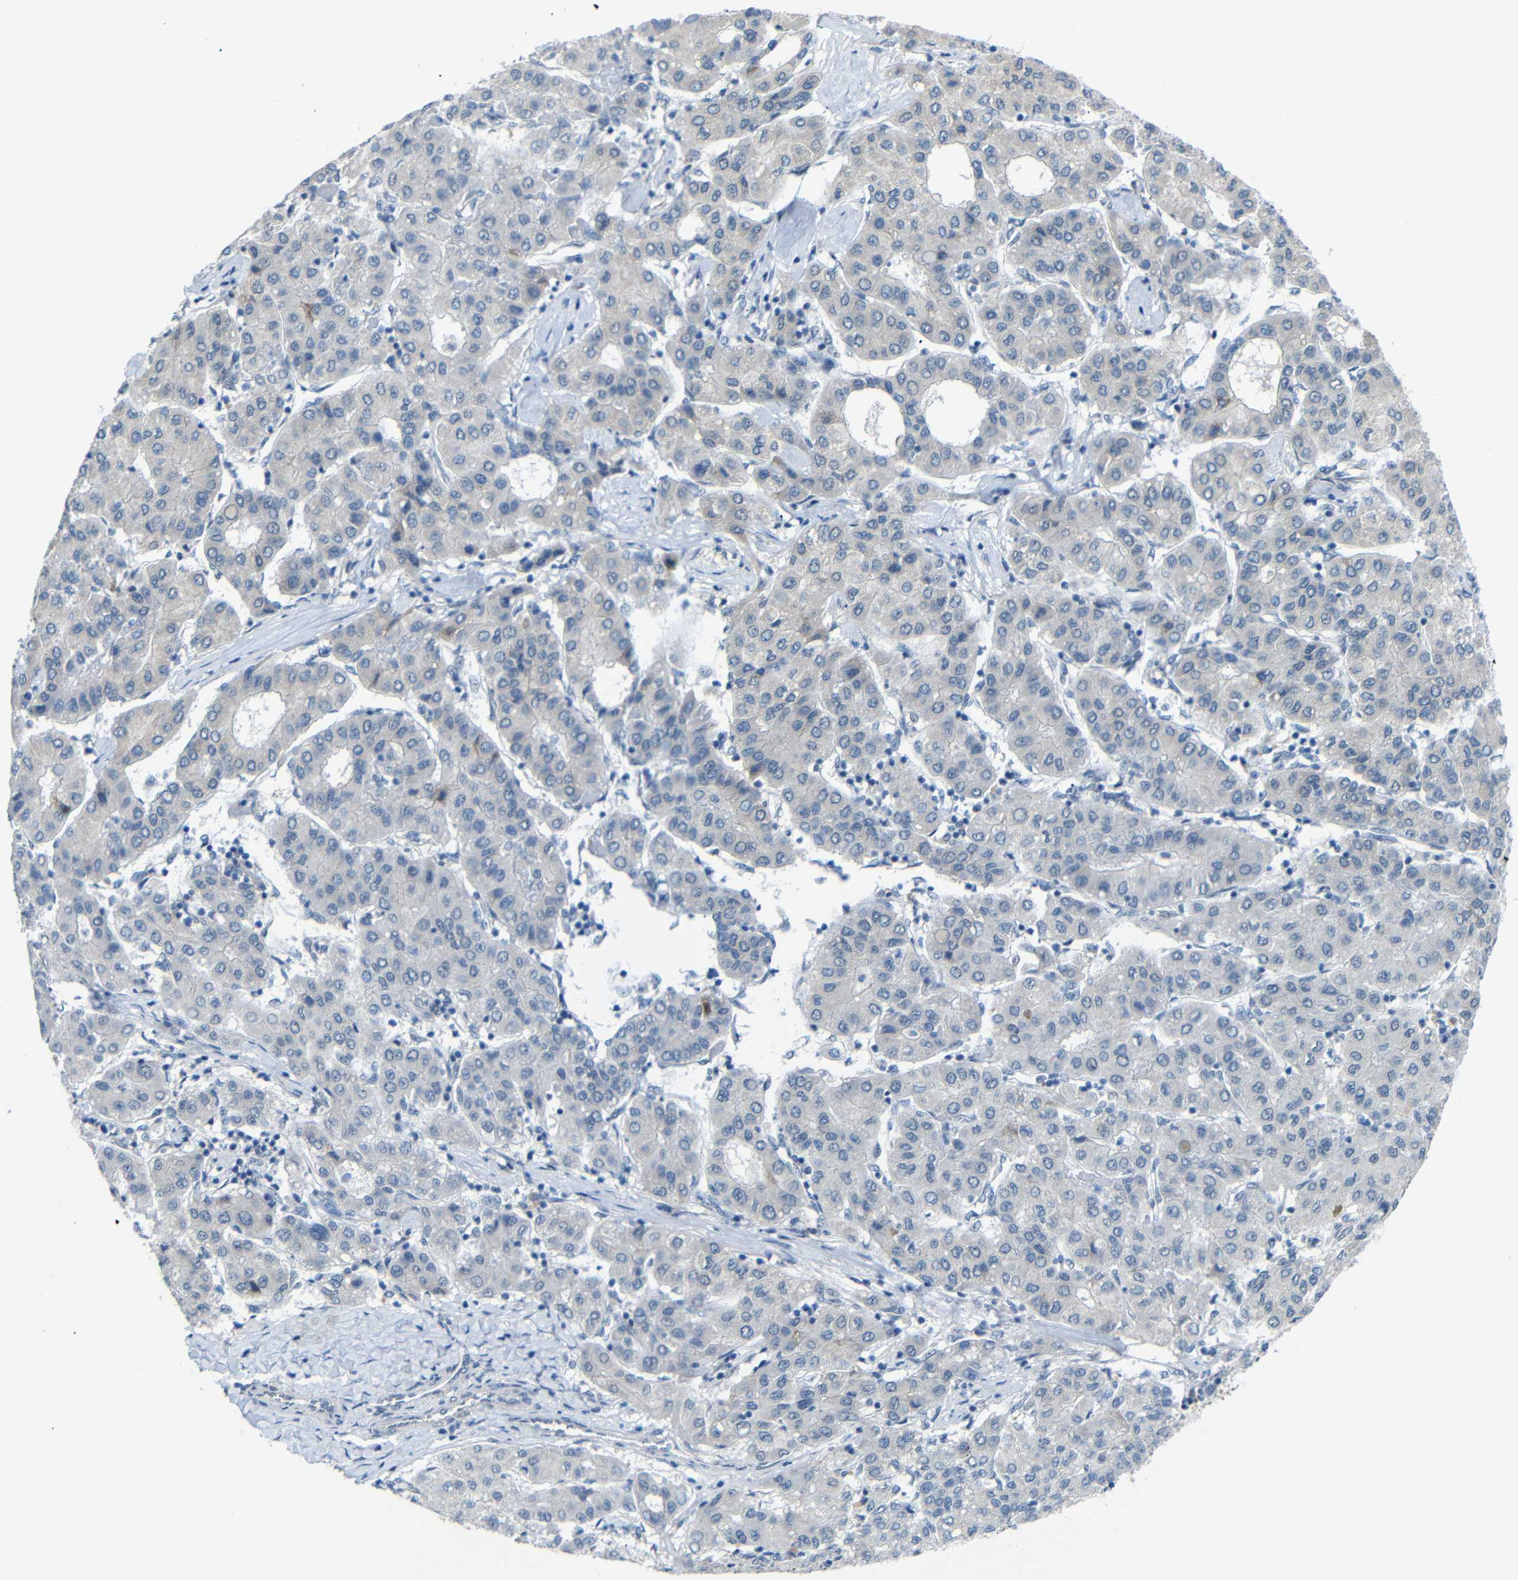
{"staining": {"intensity": "negative", "quantity": "none", "location": "none"}, "tissue": "liver cancer", "cell_type": "Tumor cells", "image_type": "cancer", "snomed": [{"axis": "morphology", "description": "Carcinoma, Hepatocellular, NOS"}, {"axis": "topography", "description": "Liver"}], "caption": "Immunohistochemistry image of human liver hepatocellular carcinoma stained for a protein (brown), which displays no expression in tumor cells.", "gene": "GPR158", "patient": {"sex": "male", "age": 65}}